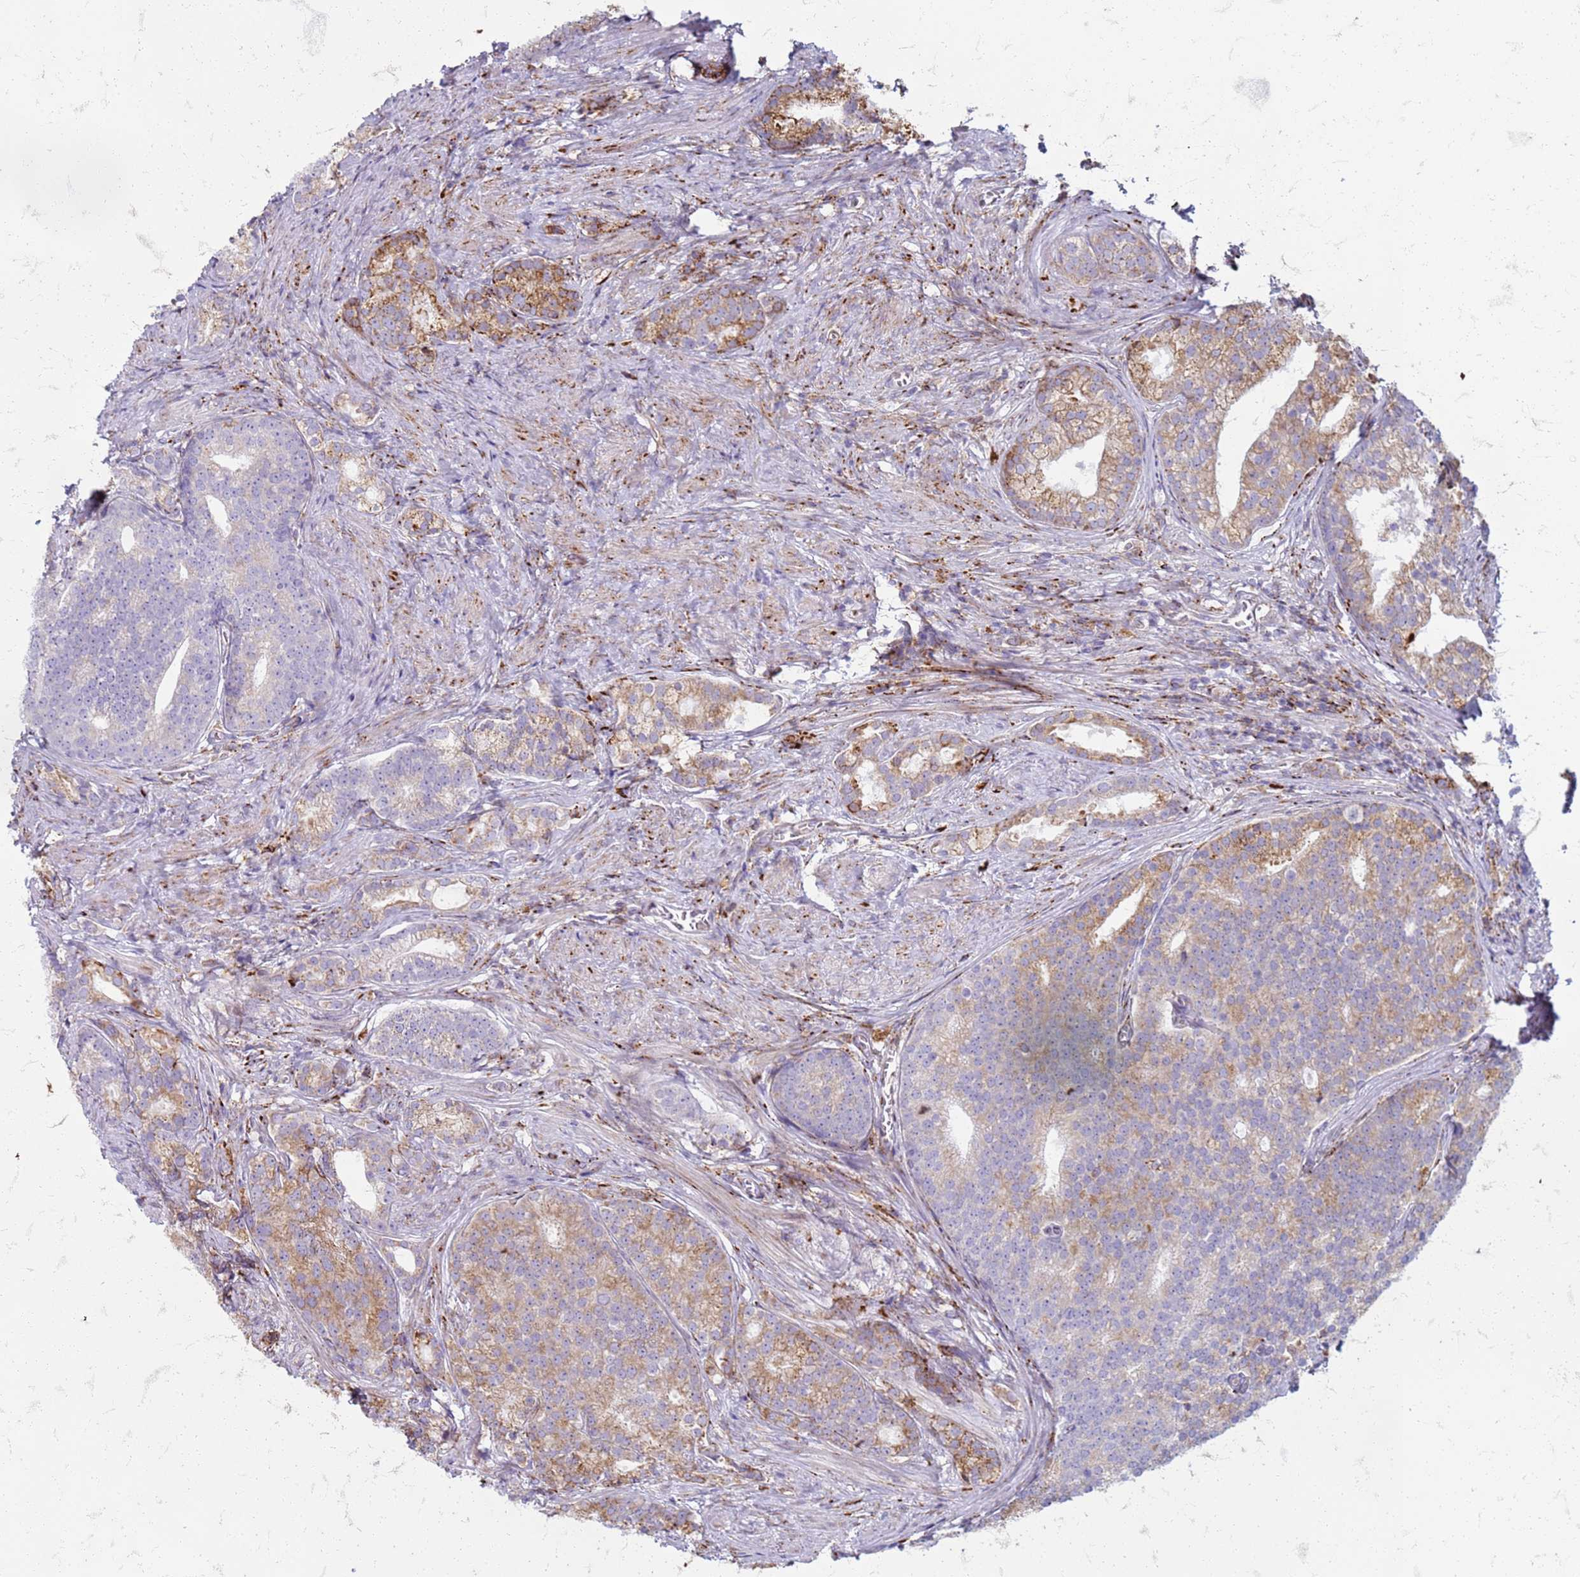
{"staining": {"intensity": "moderate", "quantity": "25%-75%", "location": "cytoplasmic/membranous"}, "tissue": "prostate cancer", "cell_type": "Tumor cells", "image_type": "cancer", "snomed": [{"axis": "morphology", "description": "Adenocarcinoma, Low grade"}, {"axis": "topography", "description": "Prostate"}], "caption": "Tumor cells reveal medium levels of moderate cytoplasmic/membranous expression in about 25%-75% of cells in human prostate cancer.", "gene": "PDK3", "patient": {"sex": "male", "age": 71}}